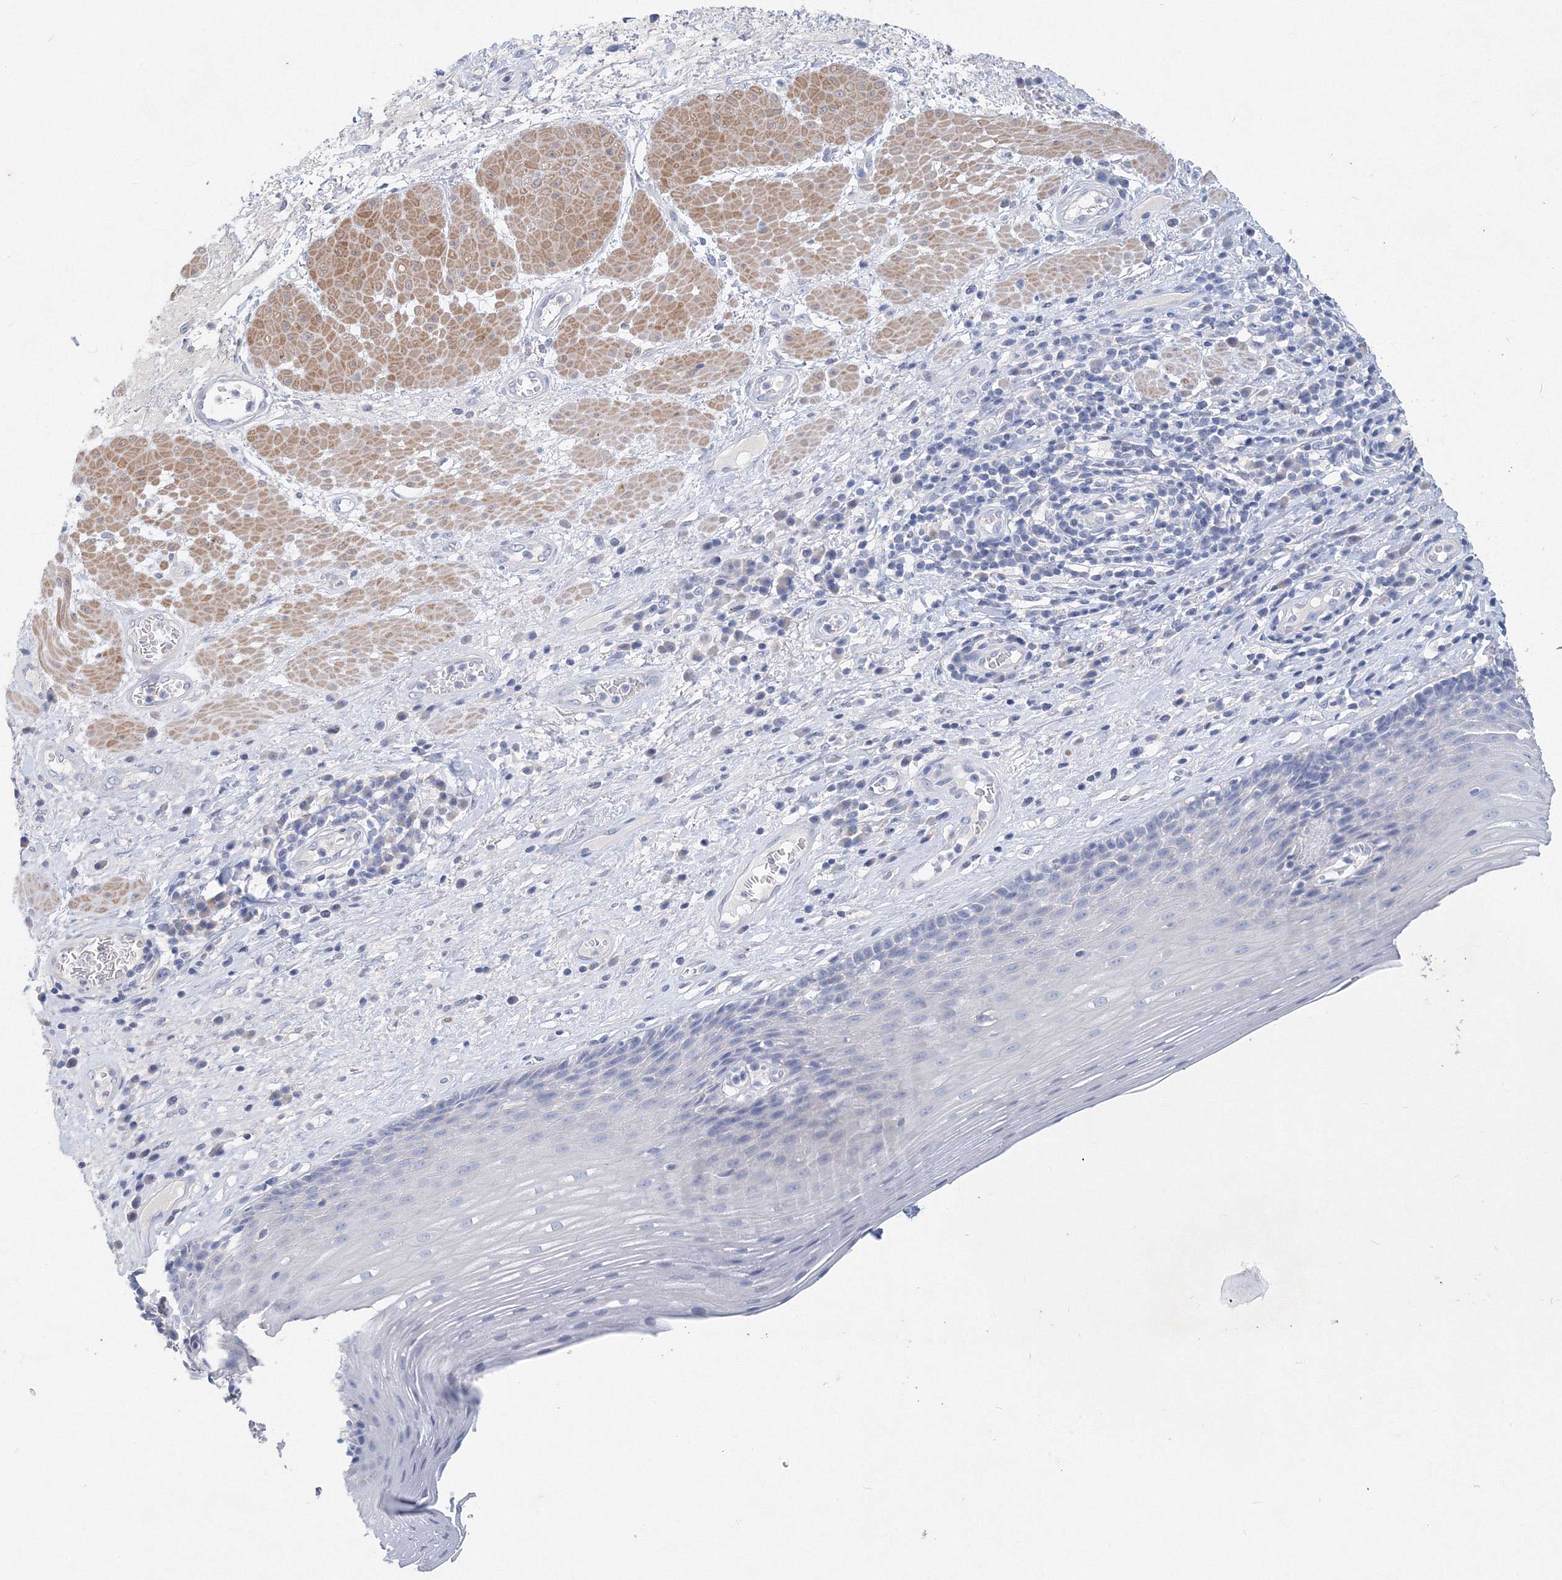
{"staining": {"intensity": "negative", "quantity": "none", "location": "none"}, "tissue": "esophagus", "cell_type": "Squamous epithelial cells", "image_type": "normal", "snomed": [{"axis": "morphology", "description": "Normal tissue, NOS"}, {"axis": "topography", "description": "Esophagus"}], "caption": "Micrograph shows no protein expression in squamous epithelial cells of unremarkable esophagus. (DAB (3,3'-diaminobenzidine) immunohistochemistry, high magnification).", "gene": "OSBPL6", "patient": {"sex": "male", "age": 62}}